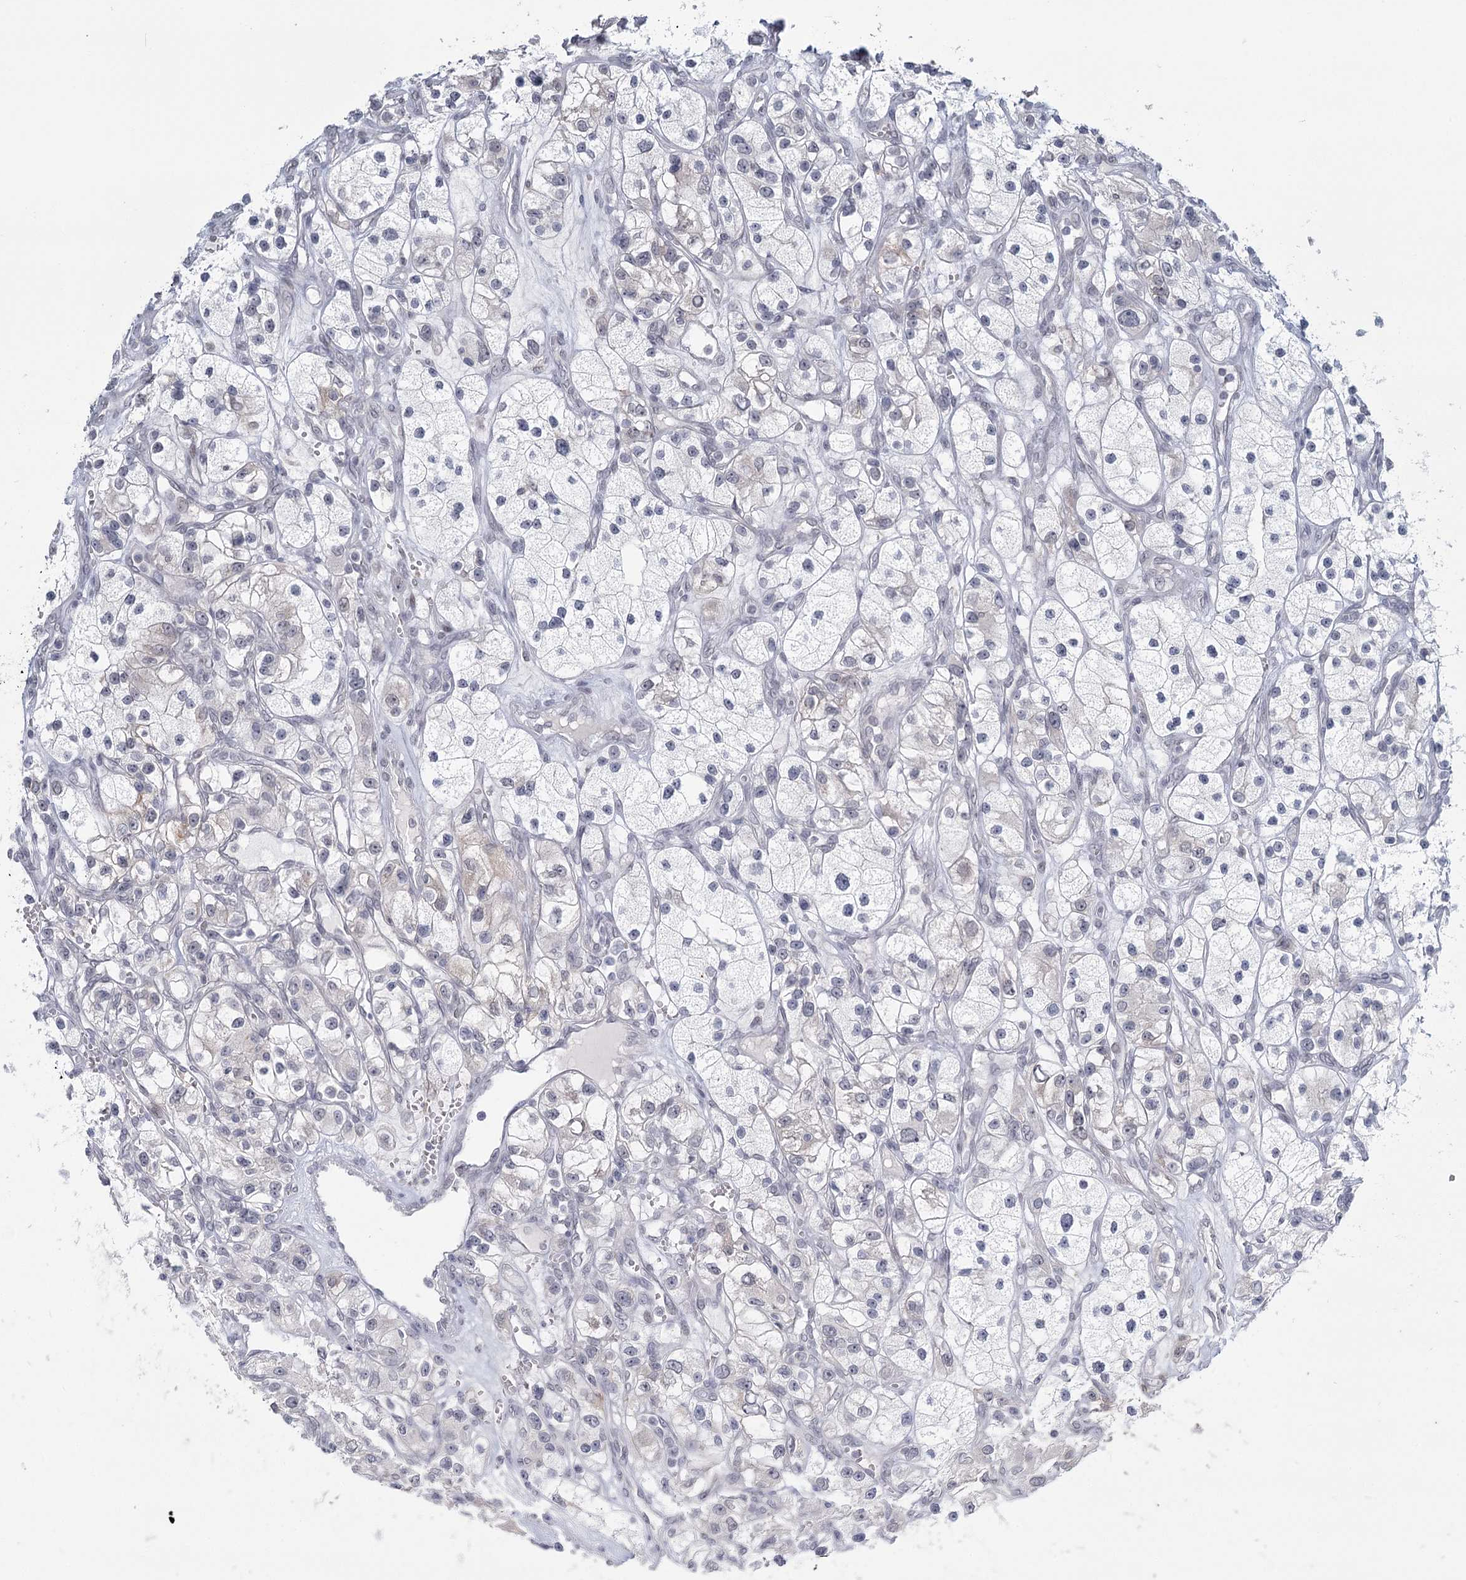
{"staining": {"intensity": "negative", "quantity": "none", "location": "none"}, "tissue": "renal cancer", "cell_type": "Tumor cells", "image_type": "cancer", "snomed": [{"axis": "morphology", "description": "Adenocarcinoma, NOS"}, {"axis": "topography", "description": "Kidney"}], "caption": "Human renal cancer stained for a protein using immunohistochemistry exhibits no positivity in tumor cells.", "gene": "TMEM70", "patient": {"sex": "female", "age": 57}}